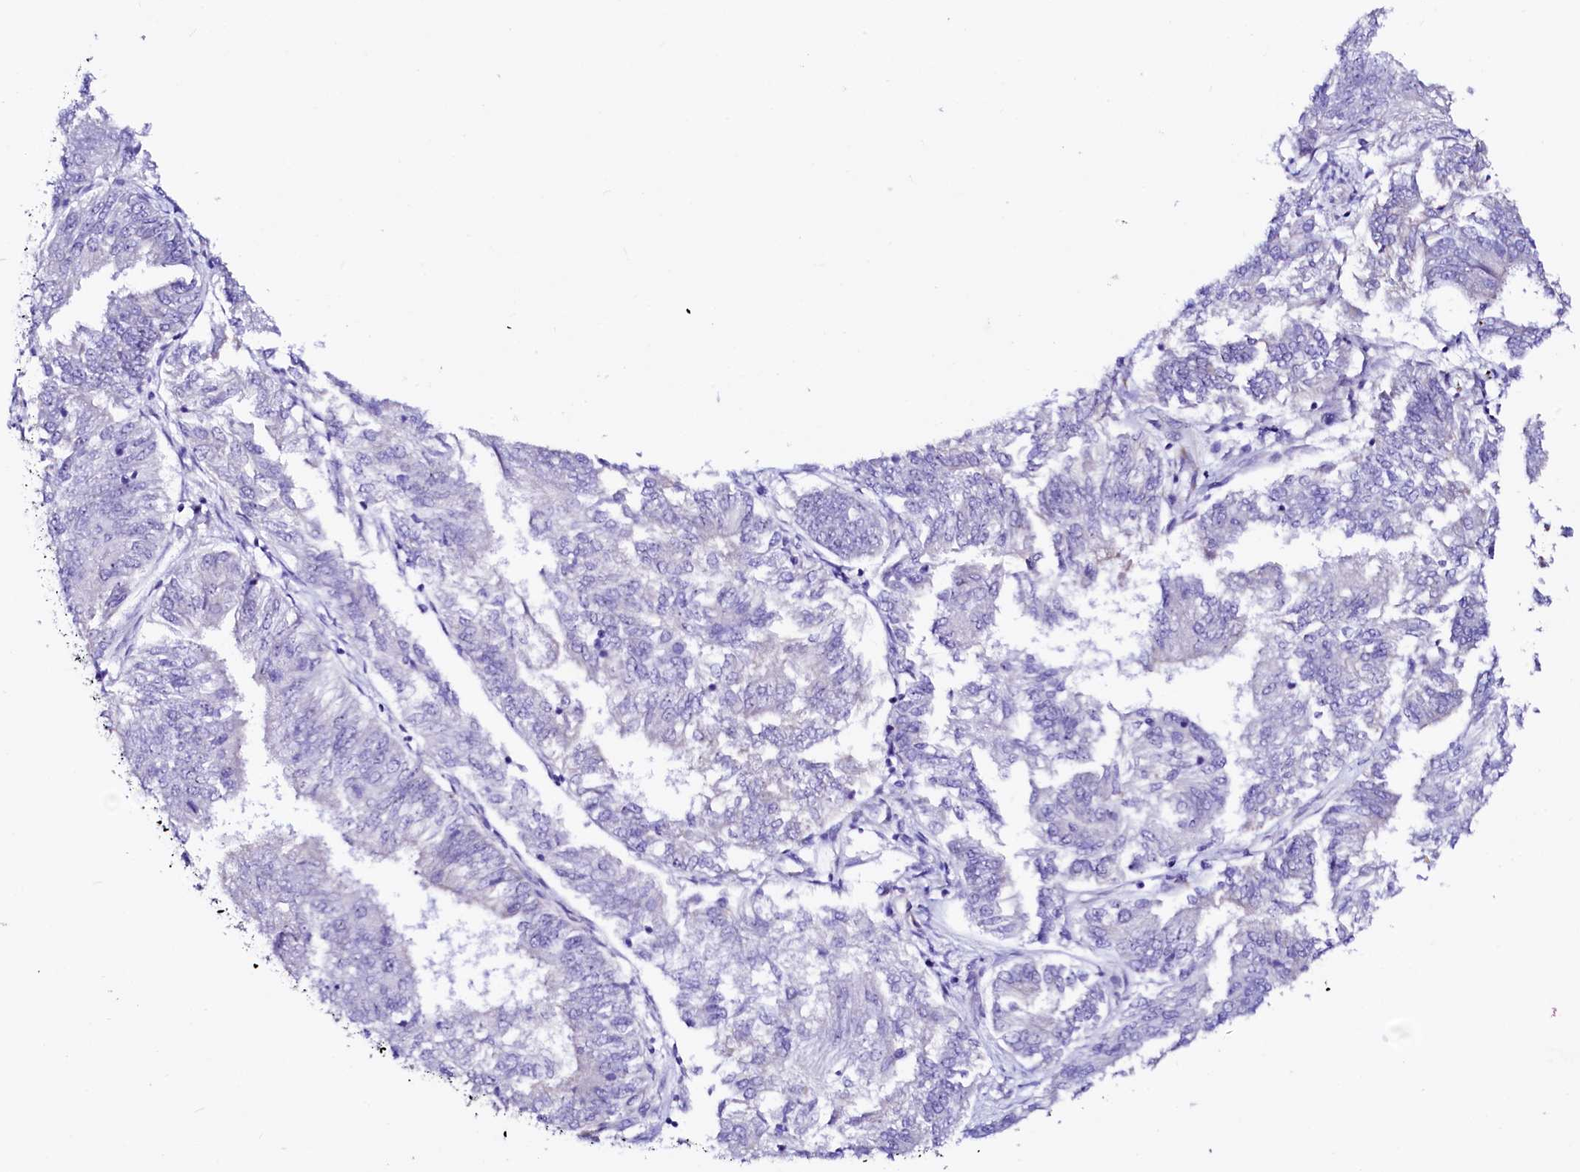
{"staining": {"intensity": "negative", "quantity": "none", "location": "none"}, "tissue": "endometrial cancer", "cell_type": "Tumor cells", "image_type": "cancer", "snomed": [{"axis": "morphology", "description": "Adenocarcinoma, NOS"}, {"axis": "topography", "description": "Endometrium"}], "caption": "Protein analysis of endometrial adenocarcinoma exhibits no significant expression in tumor cells. The staining is performed using DAB (3,3'-diaminobenzidine) brown chromogen with nuclei counter-stained in using hematoxylin.", "gene": "SFR1", "patient": {"sex": "female", "age": 58}}